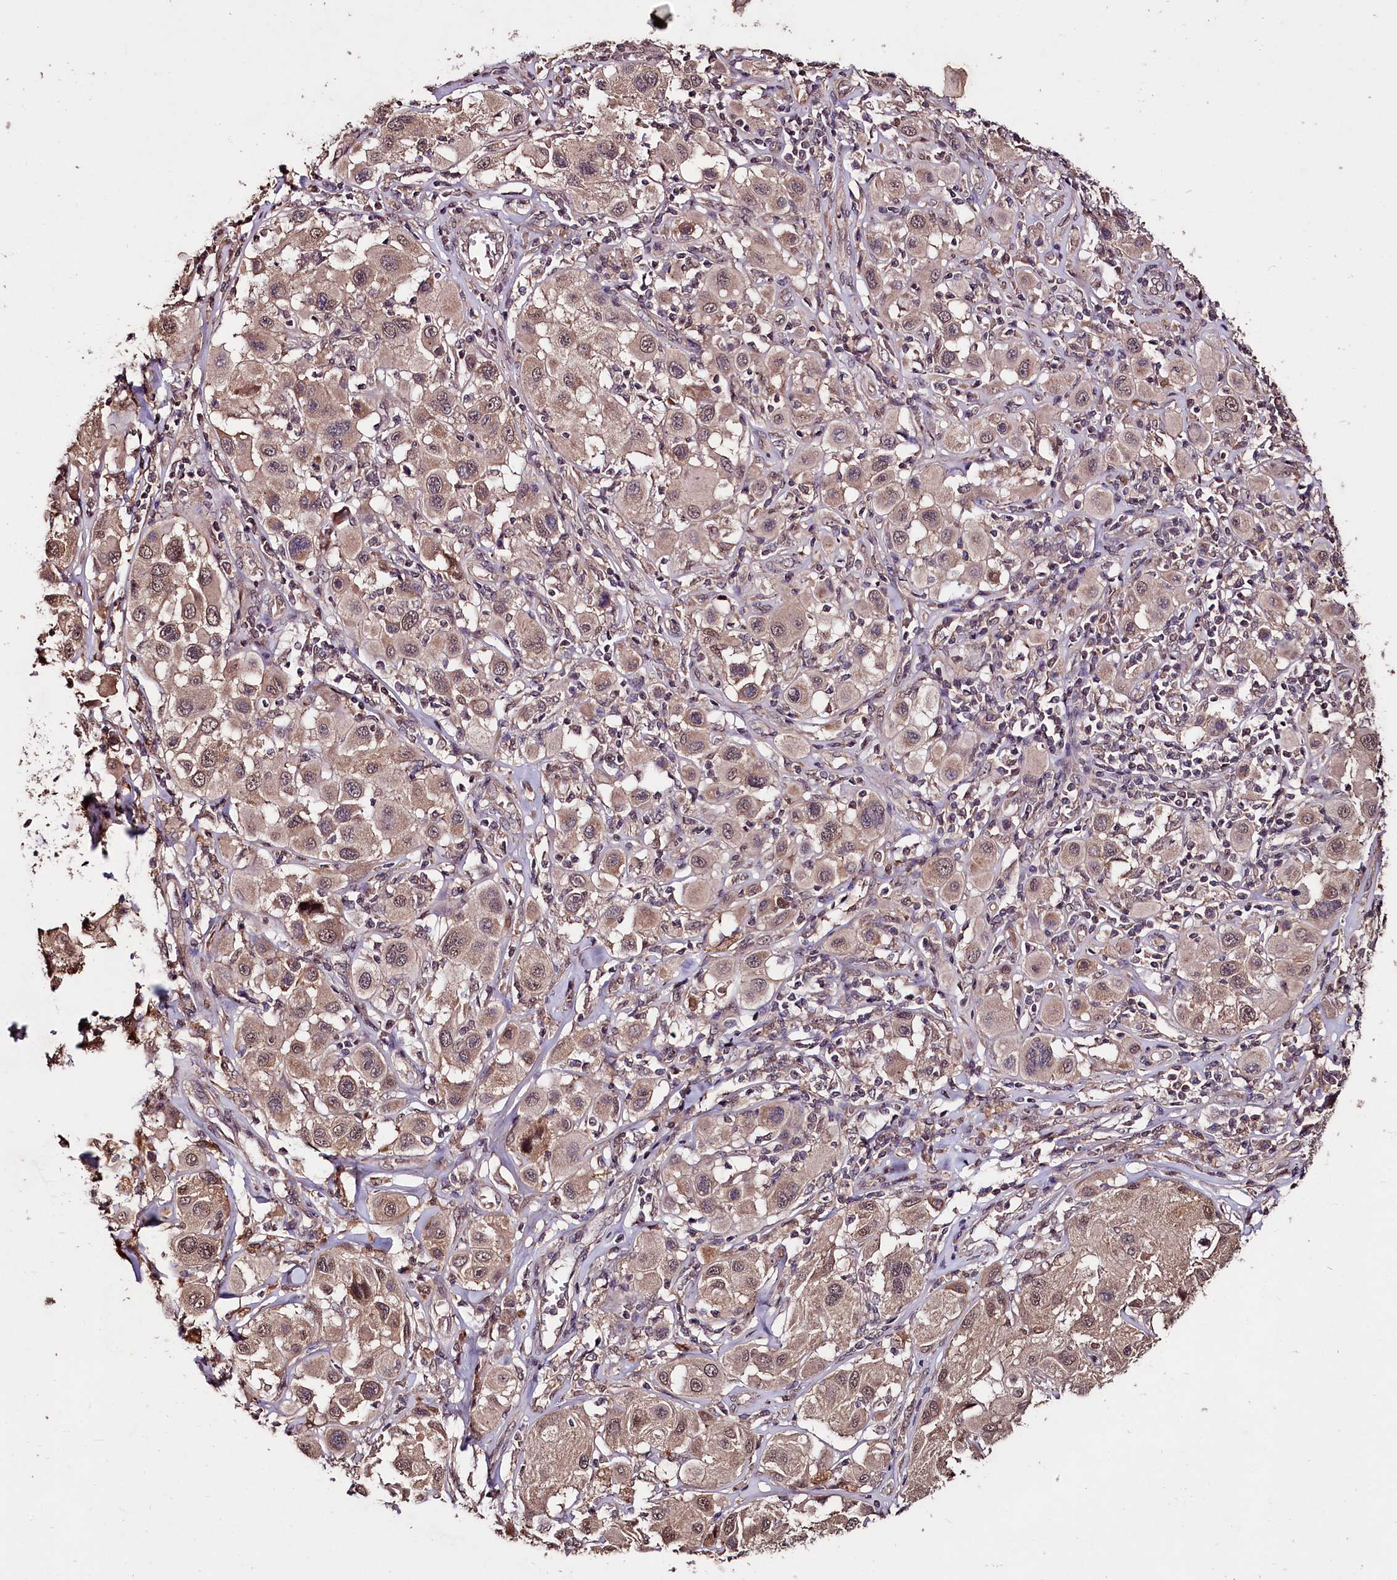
{"staining": {"intensity": "weak", "quantity": ">75%", "location": "cytoplasmic/membranous,nuclear"}, "tissue": "melanoma", "cell_type": "Tumor cells", "image_type": "cancer", "snomed": [{"axis": "morphology", "description": "Malignant melanoma, Metastatic site"}, {"axis": "topography", "description": "Skin"}], "caption": "This photomicrograph exhibits melanoma stained with IHC to label a protein in brown. The cytoplasmic/membranous and nuclear of tumor cells show weak positivity for the protein. Nuclei are counter-stained blue.", "gene": "KLRB1", "patient": {"sex": "male", "age": 41}}